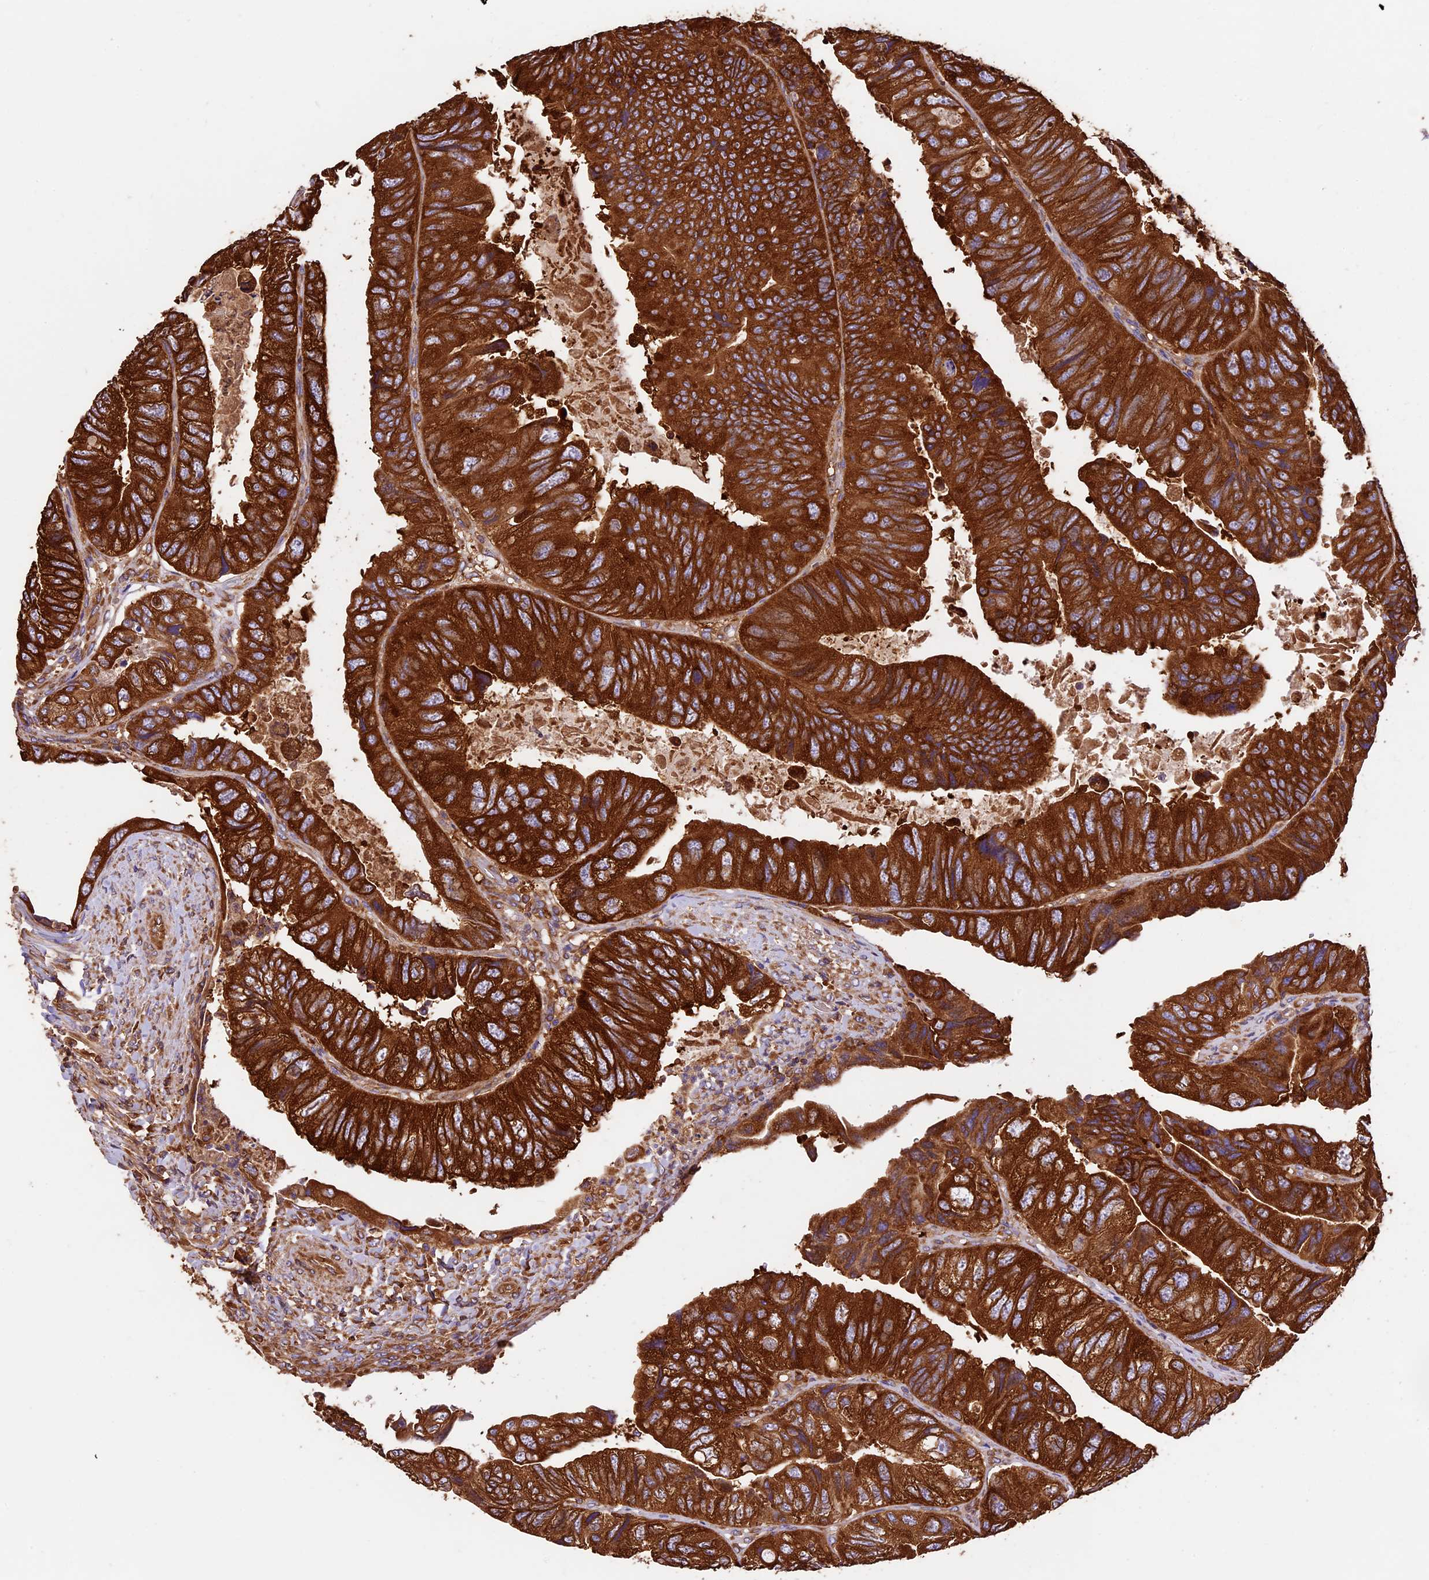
{"staining": {"intensity": "strong", "quantity": ">75%", "location": "cytoplasmic/membranous"}, "tissue": "colorectal cancer", "cell_type": "Tumor cells", "image_type": "cancer", "snomed": [{"axis": "morphology", "description": "Adenocarcinoma, NOS"}, {"axis": "topography", "description": "Rectum"}], "caption": "Immunohistochemistry photomicrograph of neoplastic tissue: human adenocarcinoma (colorectal) stained using immunohistochemistry exhibits high levels of strong protein expression localized specifically in the cytoplasmic/membranous of tumor cells, appearing as a cytoplasmic/membranous brown color.", "gene": "KARS1", "patient": {"sex": "male", "age": 63}}